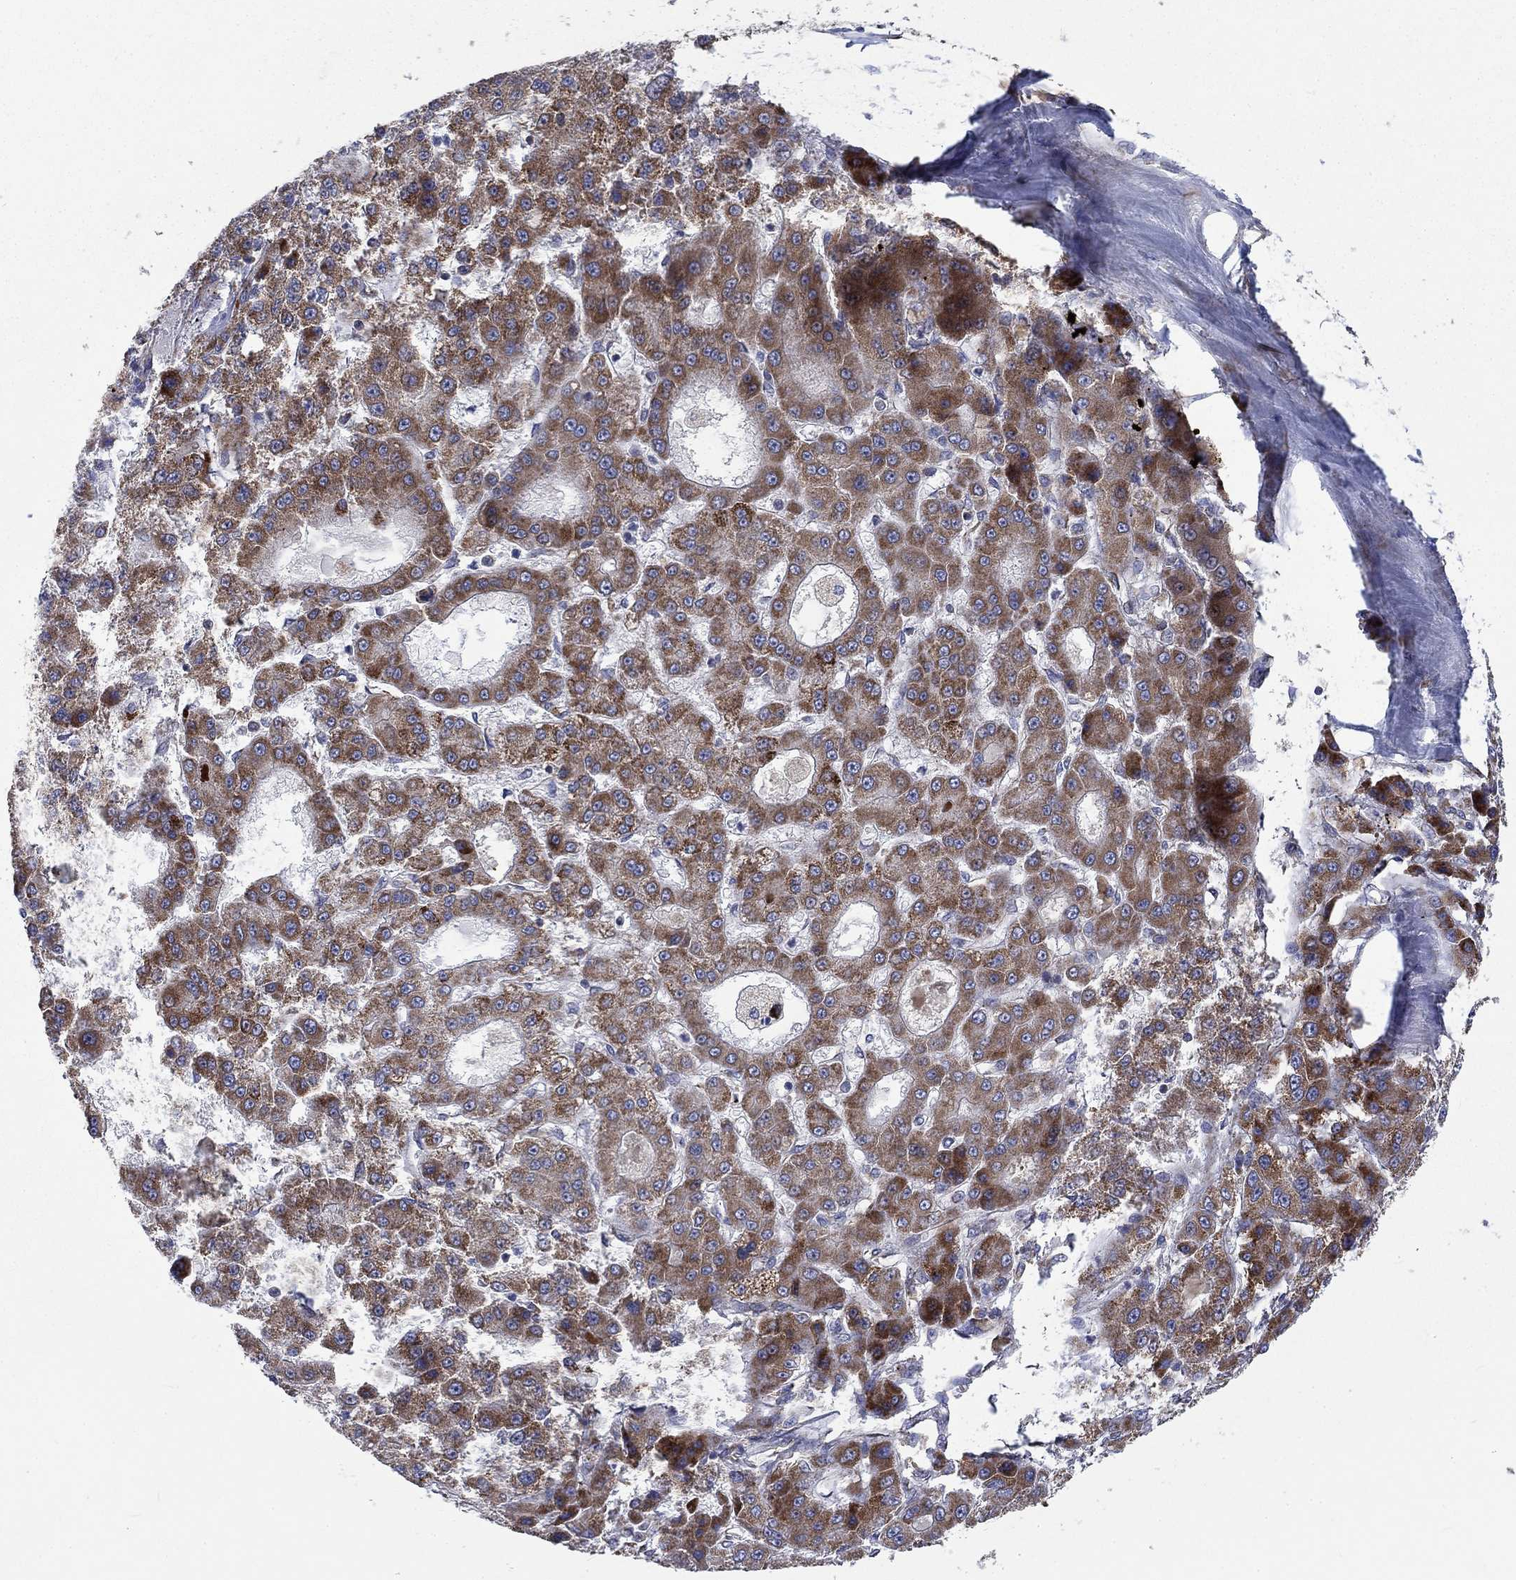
{"staining": {"intensity": "strong", "quantity": "25%-75%", "location": "cytoplasmic/membranous"}, "tissue": "liver cancer", "cell_type": "Tumor cells", "image_type": "cancer", "snomed": [{"axis": "morphology", "description": "Carcinoma, Hepatocellular, NOS"}, {"axis": "topography", "description": "Liver"}], "caption": "Protein staining of liver cancer tissue exhibits strong cytoplasmic/membranous expression in approximately 25%-75% of tumor cells.", "gene": "RPLP0", "patient": {"sex": "male", "age": 70}}